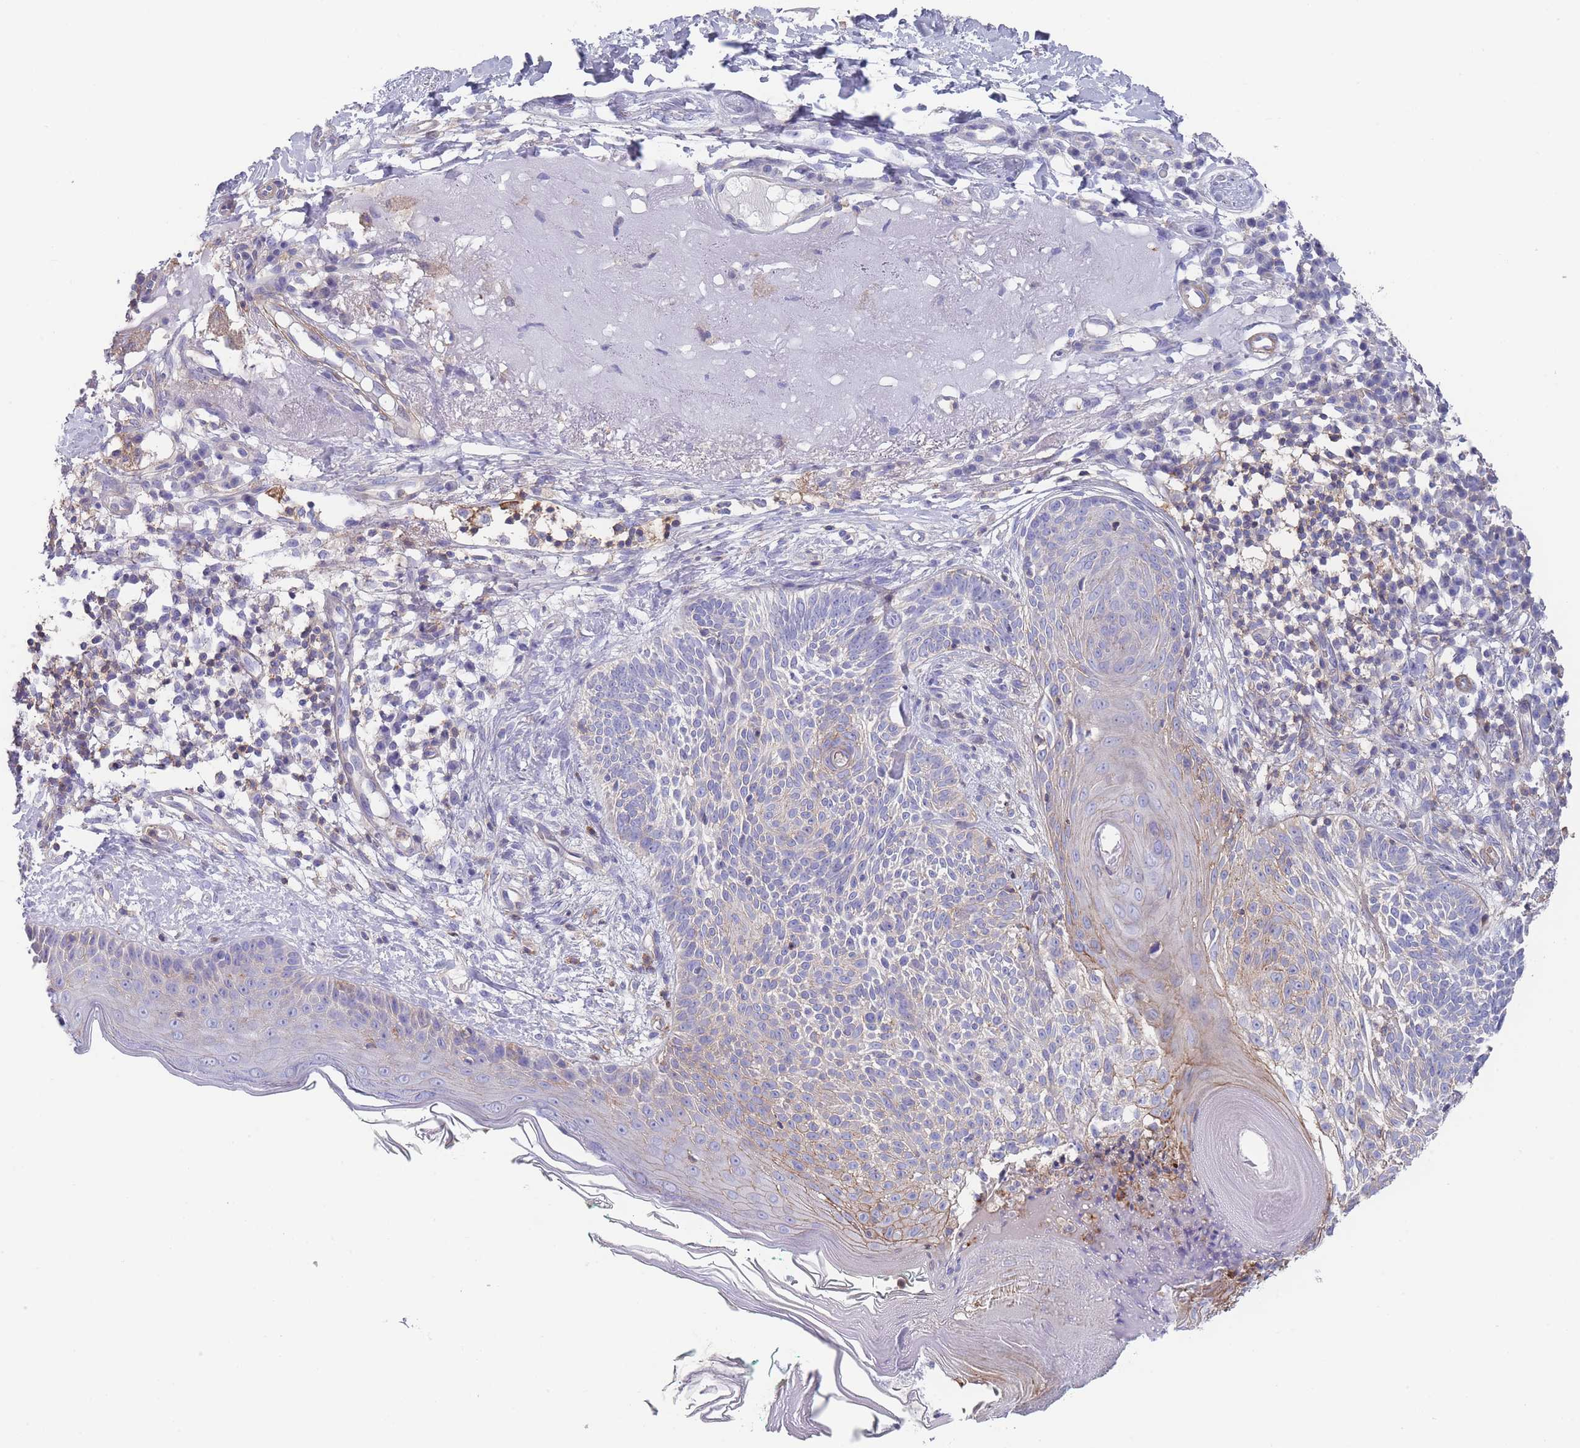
{"staining": {"intensity": "negative", "quantity": "none", "location": "none"}, "tissue": "skin cancer", "cell_type": "Tumor cells", "image_type": "cancer", "snomed": [{"axis": "morphology", "description": "Basal cell carcinoma"}, {"axis": "topography", "description": "Skin"}], "caption": "Immunohistochemical staining of skin cancer (basal cell carcinoma) displays no significant staining in tumor cells.", "gene": "SCCPDH", "patient": {"sex": "male", "age": 72}}